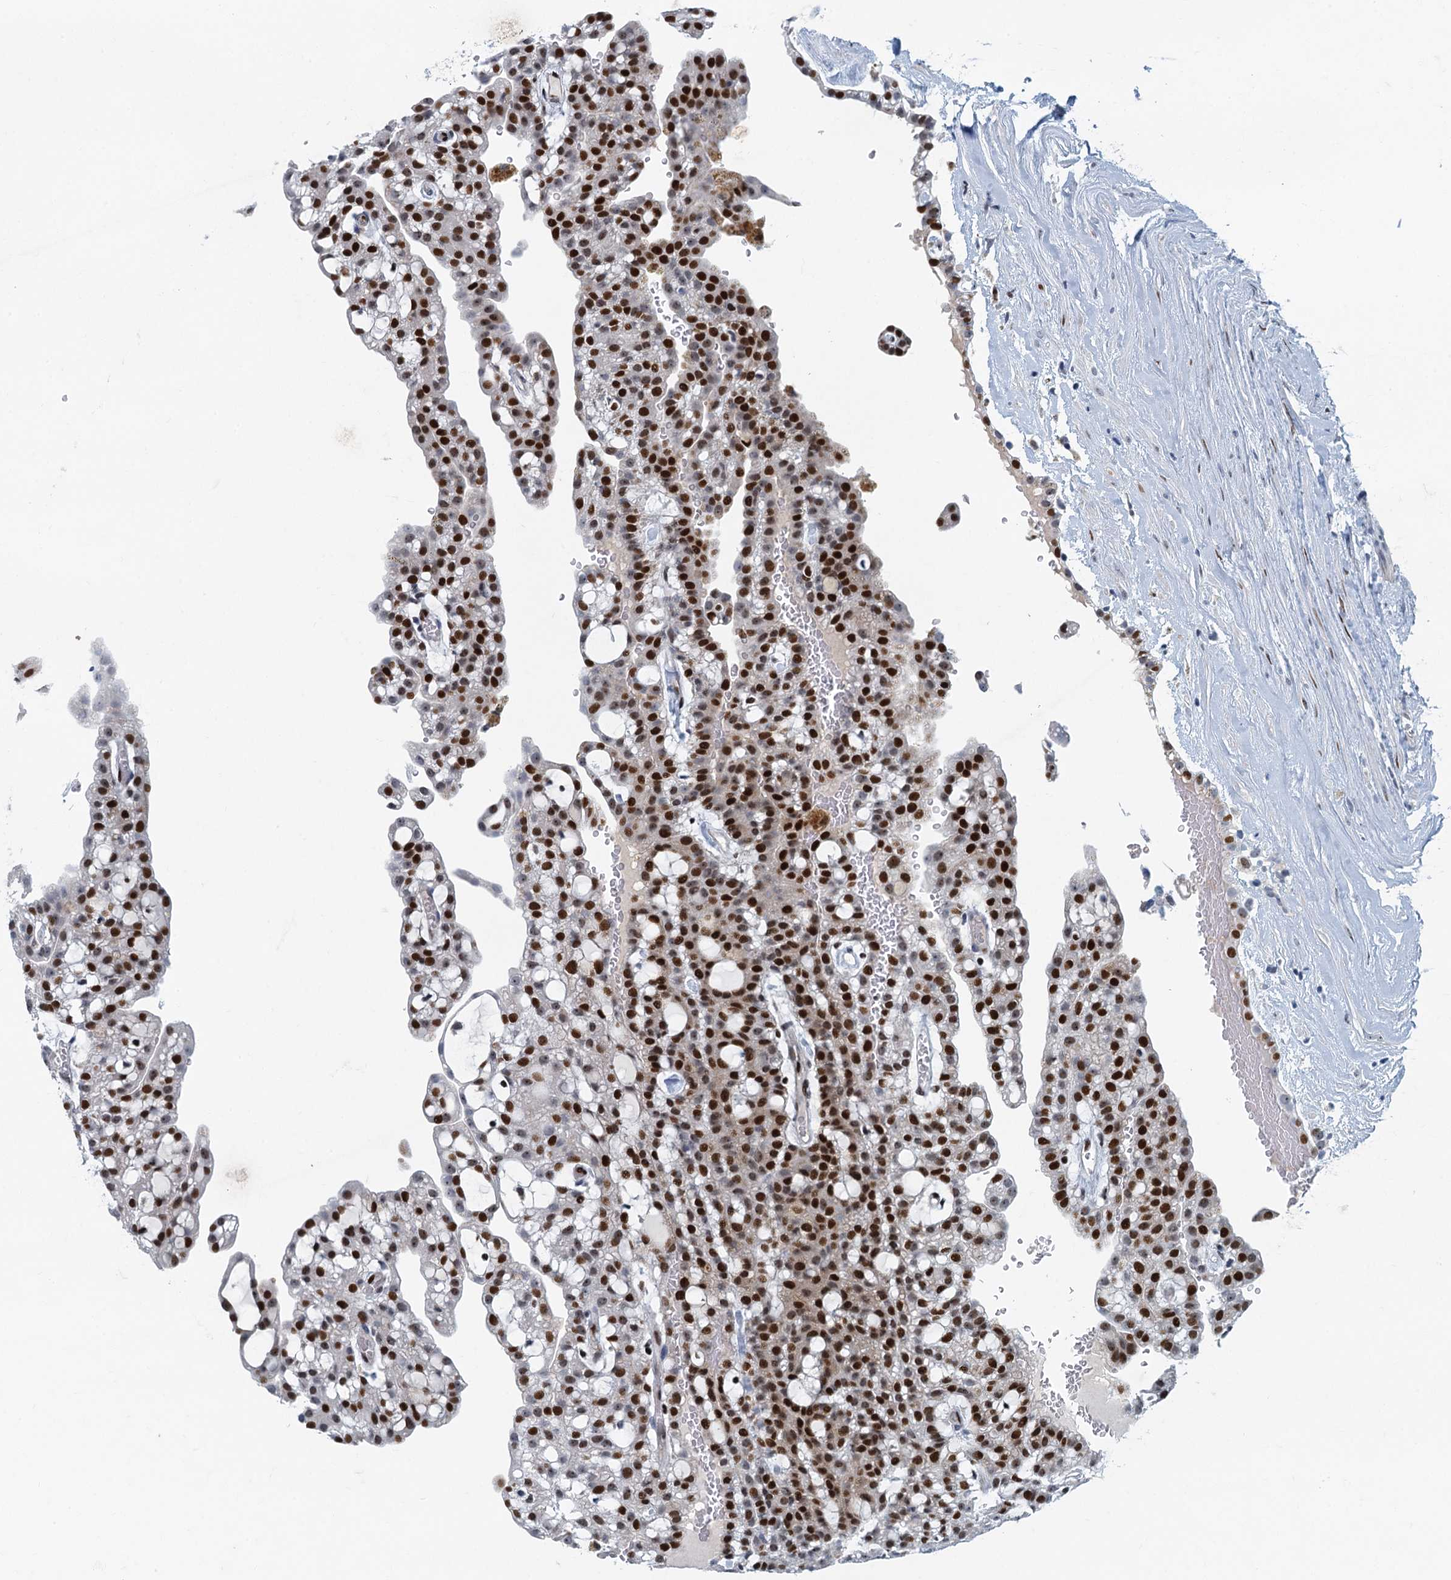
{"staining": {"intensity": "strong", "quantity": ">75%", "location": "nuclear"}, "tissue": "renal cancer", "cell_type": "Tumor cells", "image_type": "cancer", "snomed": [{"axis": "morphology", "description": "Adenocarcinoma, NOS"}, {"axis": "topography", "description": "Kidney"}], "caption": "Tumor cells show high levels of strong nuclear staining in approximately >75% of cells in human renal cancer (adenocarcinoma).", "gene": "ANKRD13D", "patient": {"sex": "male", "age": 63}}